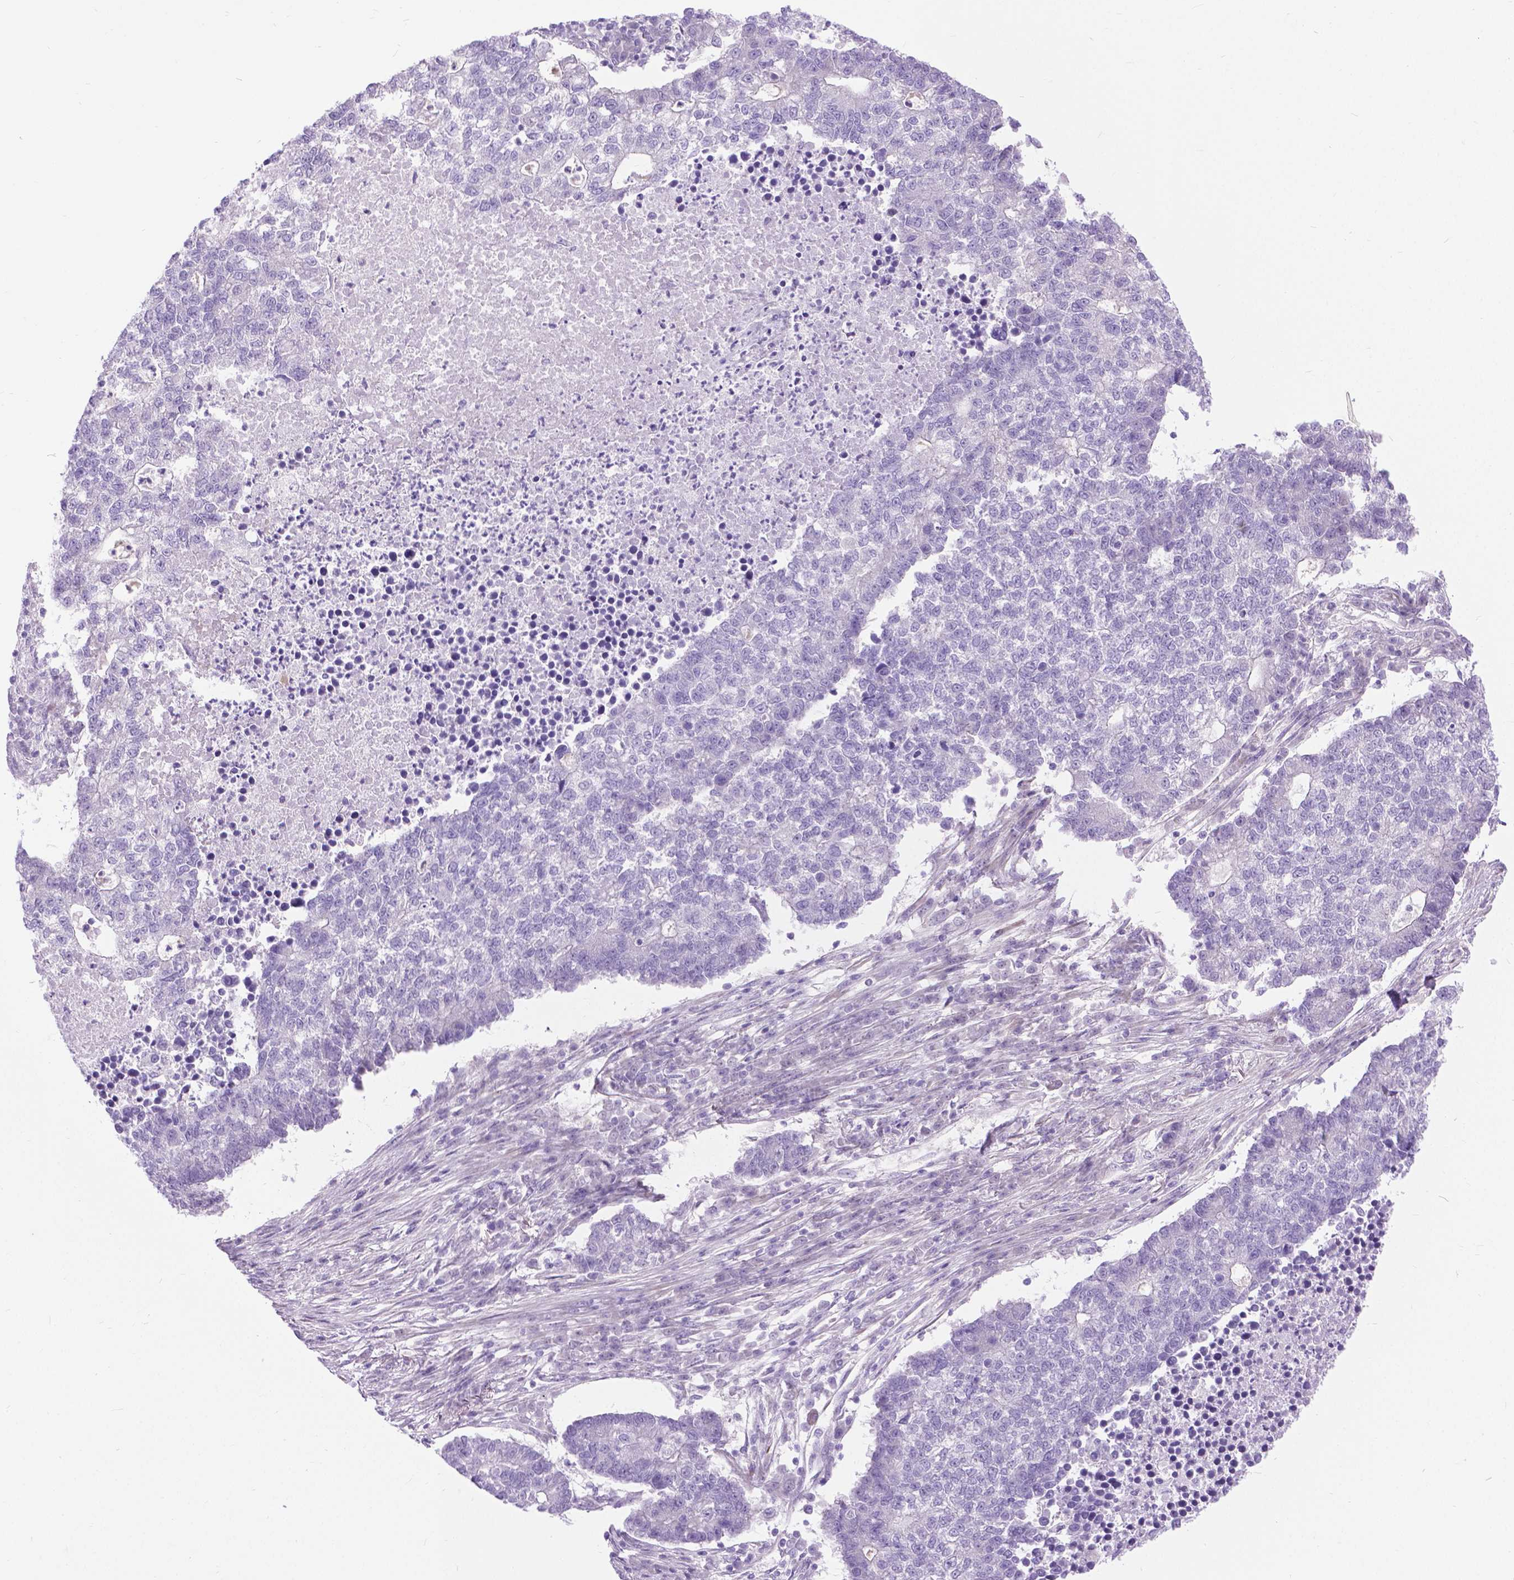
{"staining": {"intensity": "negative", "quantity": "none", "location": "none"}, "tissue": "lung cancer", "cell_type": "Tumor cells", "image_type": "cancer", "snomed": [{"axis": "morphology", "description": "Adenocarcinoma, NOS"}, {"axis": "topography", "description": "Lung"}], "caption": "This is an immunohistochemistry histopathology image of adenocarcinoma (lung). There is no staining in tumor cells.", "gene": "APCDD1L", "patient": {"sex": "male", "age": 57}}